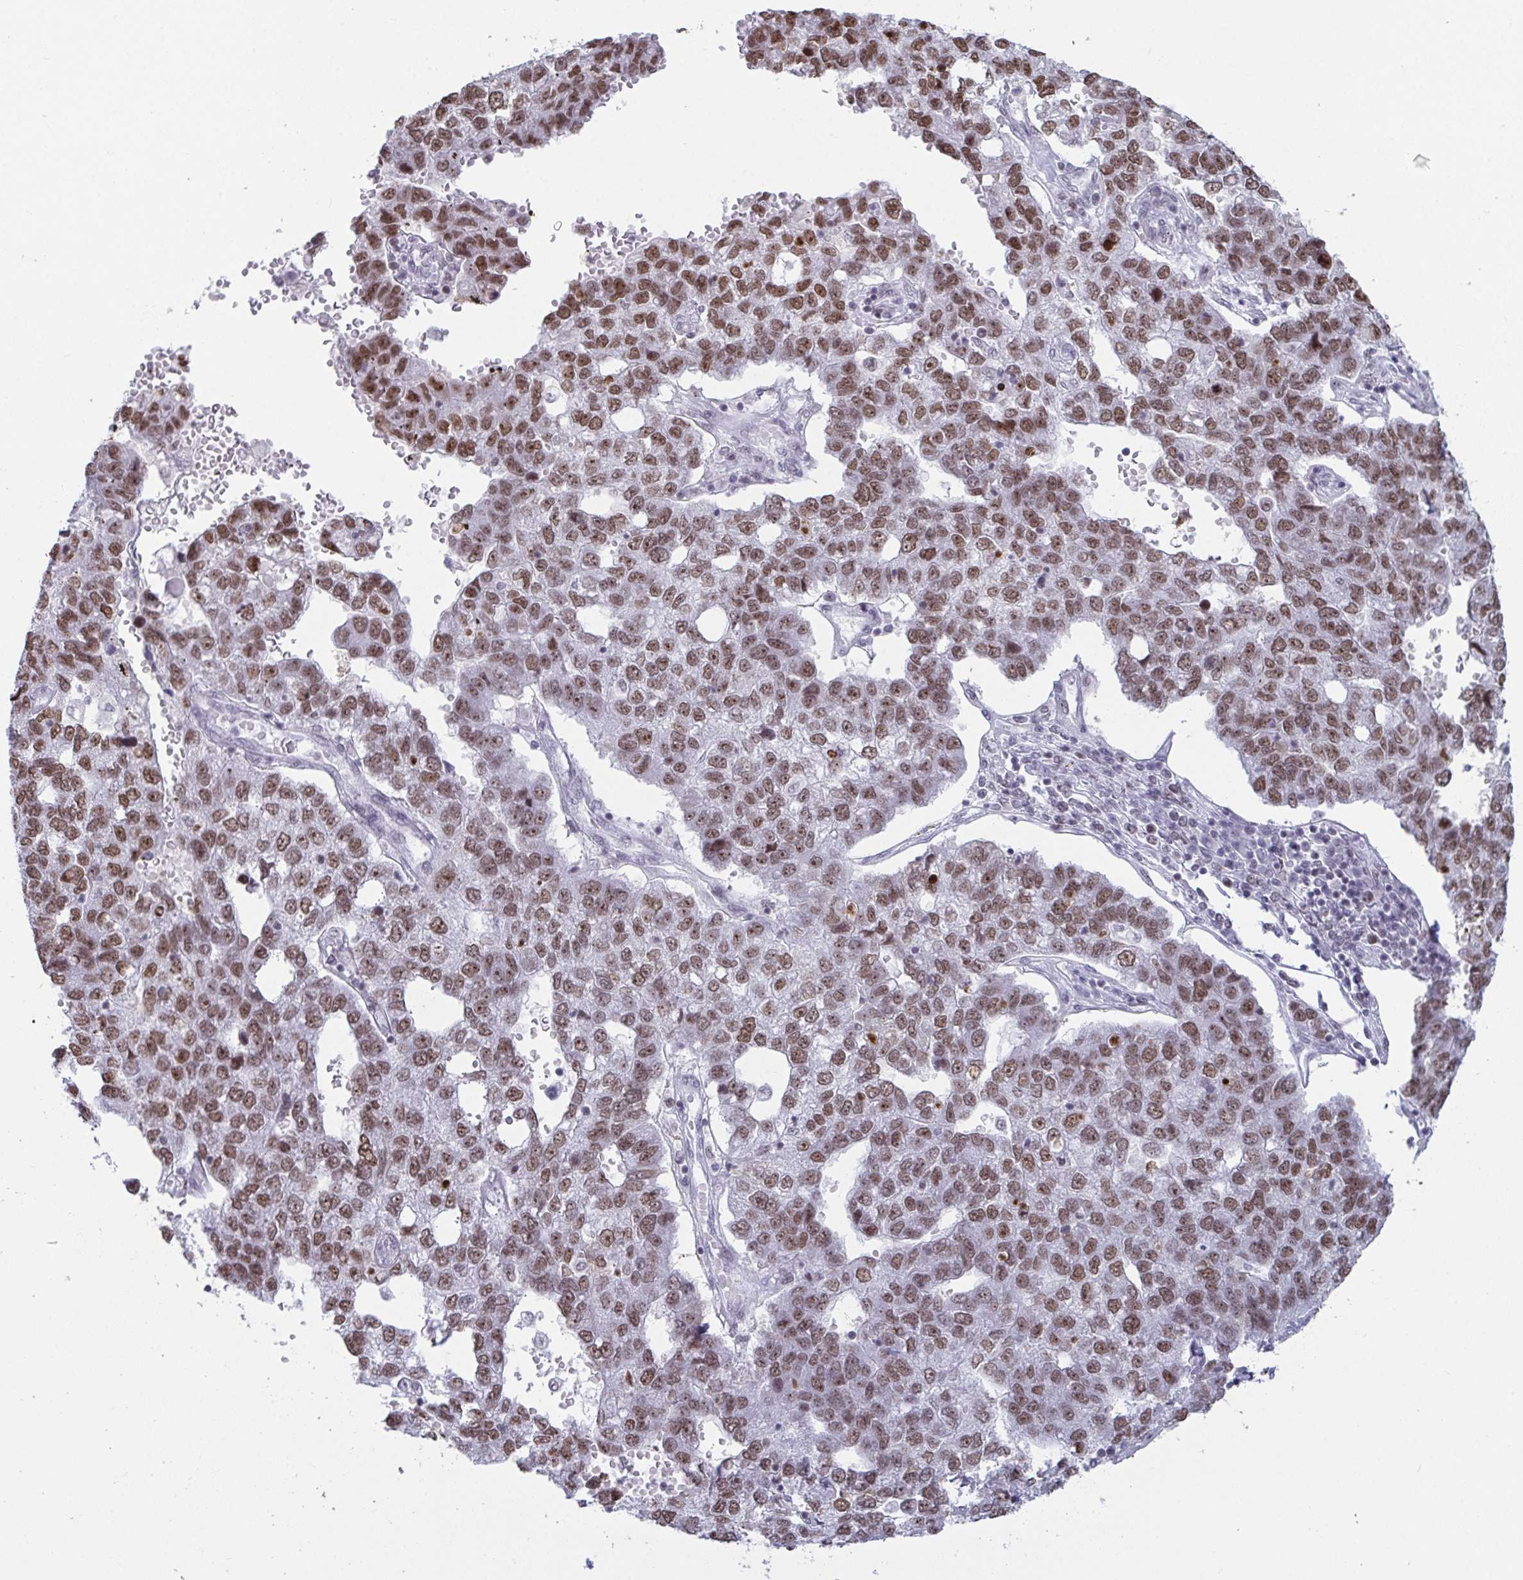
{"staining": {"intensity": "moderate", "quantity": ">75%", "location": "nuclear"}, "tissue": "pancreatic cancer", "cell_type": "Tumor cells", "image_type": "cancer", "snomed": [{"axis": "morphology", "description": "Adenocarcinoma, NOS"}, {"axis": "topography", "description": "Pancreas"}], "caption": "Human pancreatic adenocarcinoma stained for a protein (brown) shows moderate nuclear positive staining in approximately >75% of tumor cells.", "gene": "SUPT16H", "patient": {"sex": "female", "age": 61}}